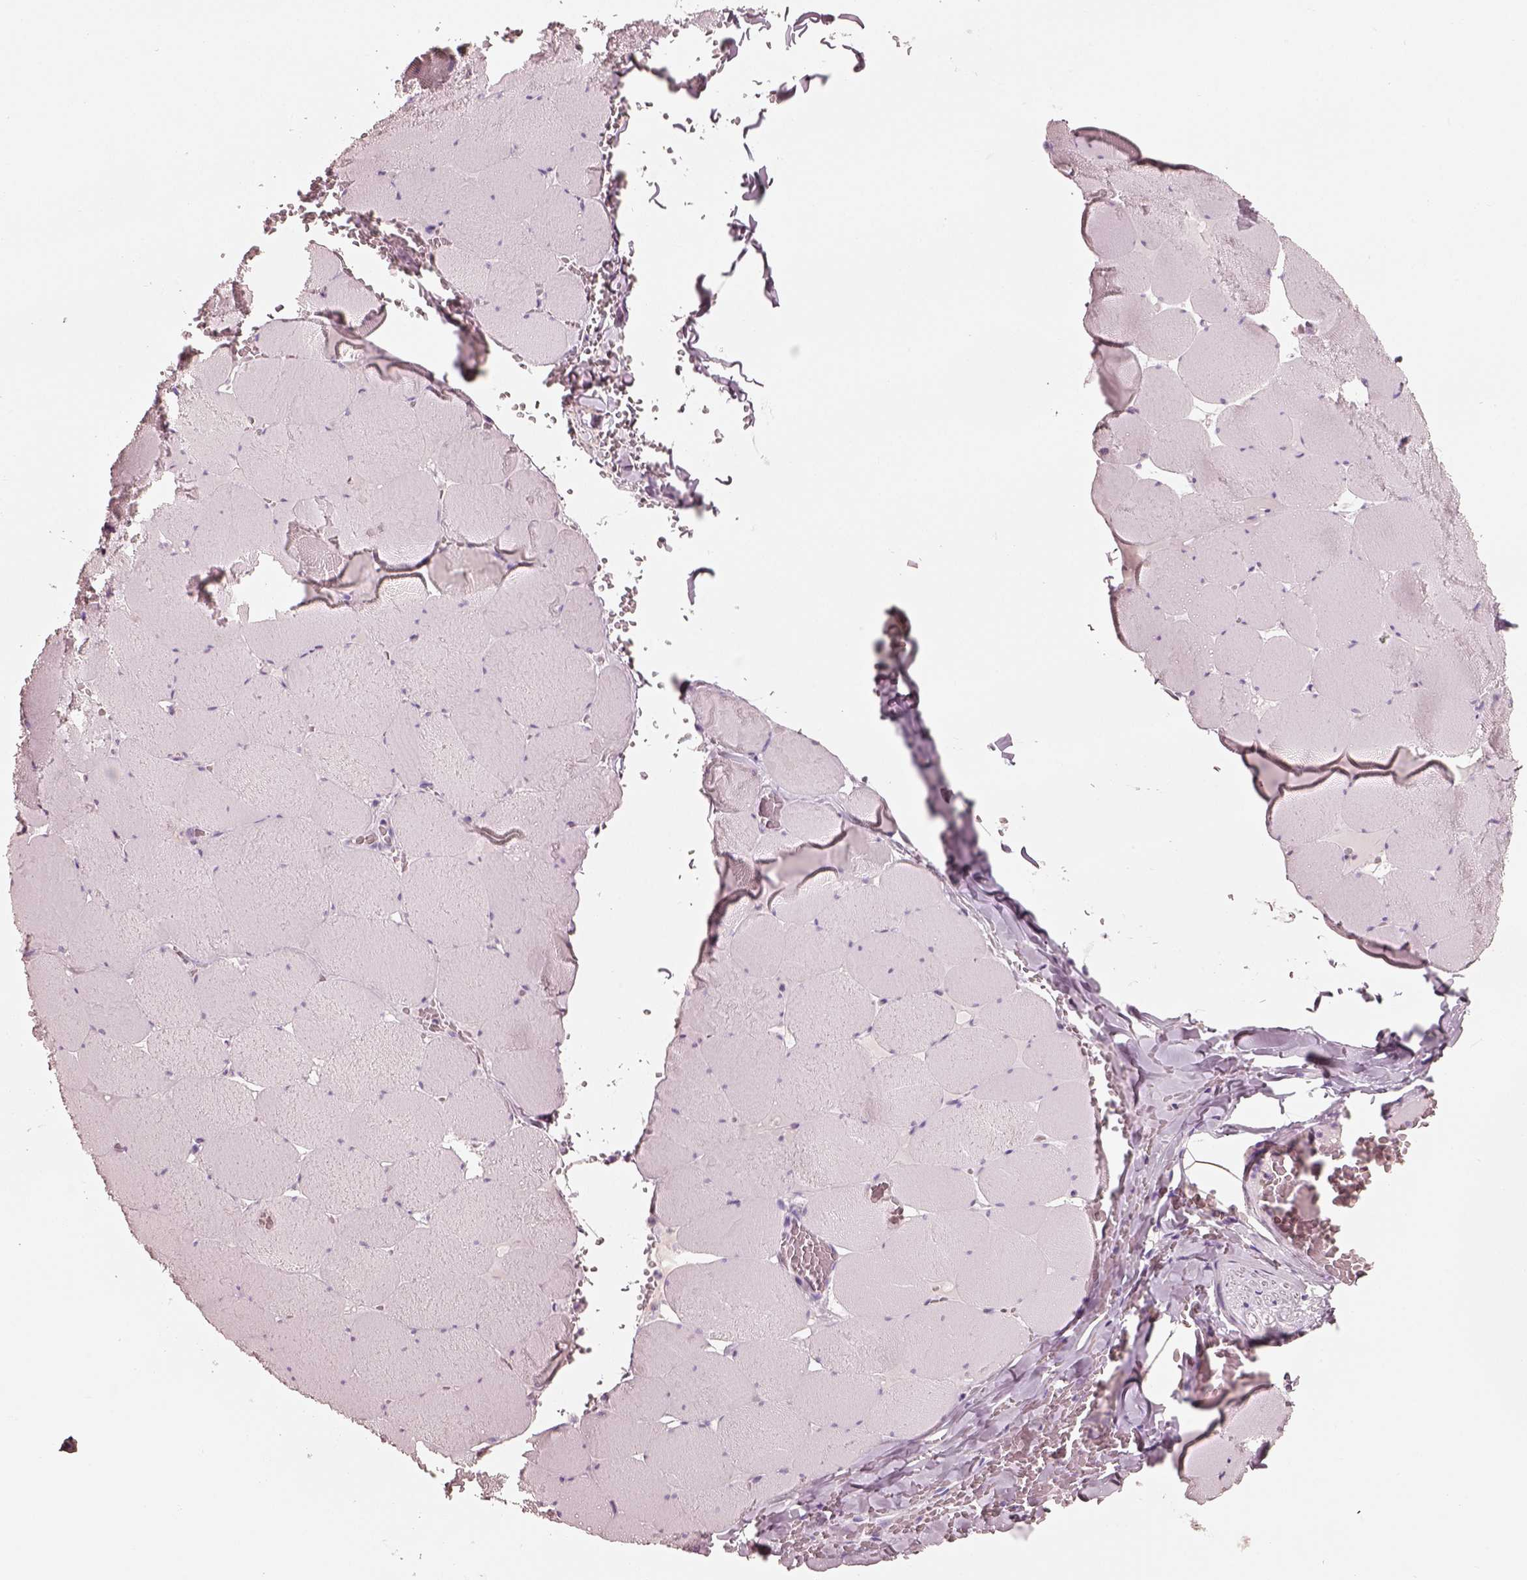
{"staining": {"intensity": "negative", "quantity": "none", "location": "none"}, "tissue": "skeletal muscle", "cell_type": "Myocytes", "image_type": "normal", "snomed": [{"axis": "morphology", "description": "Normal tissue, NOS"}, {"axis": "morphology", "description": "Malignant melanoma, Metastatic site"}, {"axis": "topography", "description": "Skeletal muscle"}], "caption": "The immunohistochemistry image has no significant staining in myocytes of skeletal muscle. Nuclei are stained in blue.", "gene": "PNOC", "patient": {"sex": "male", "age": 50}}